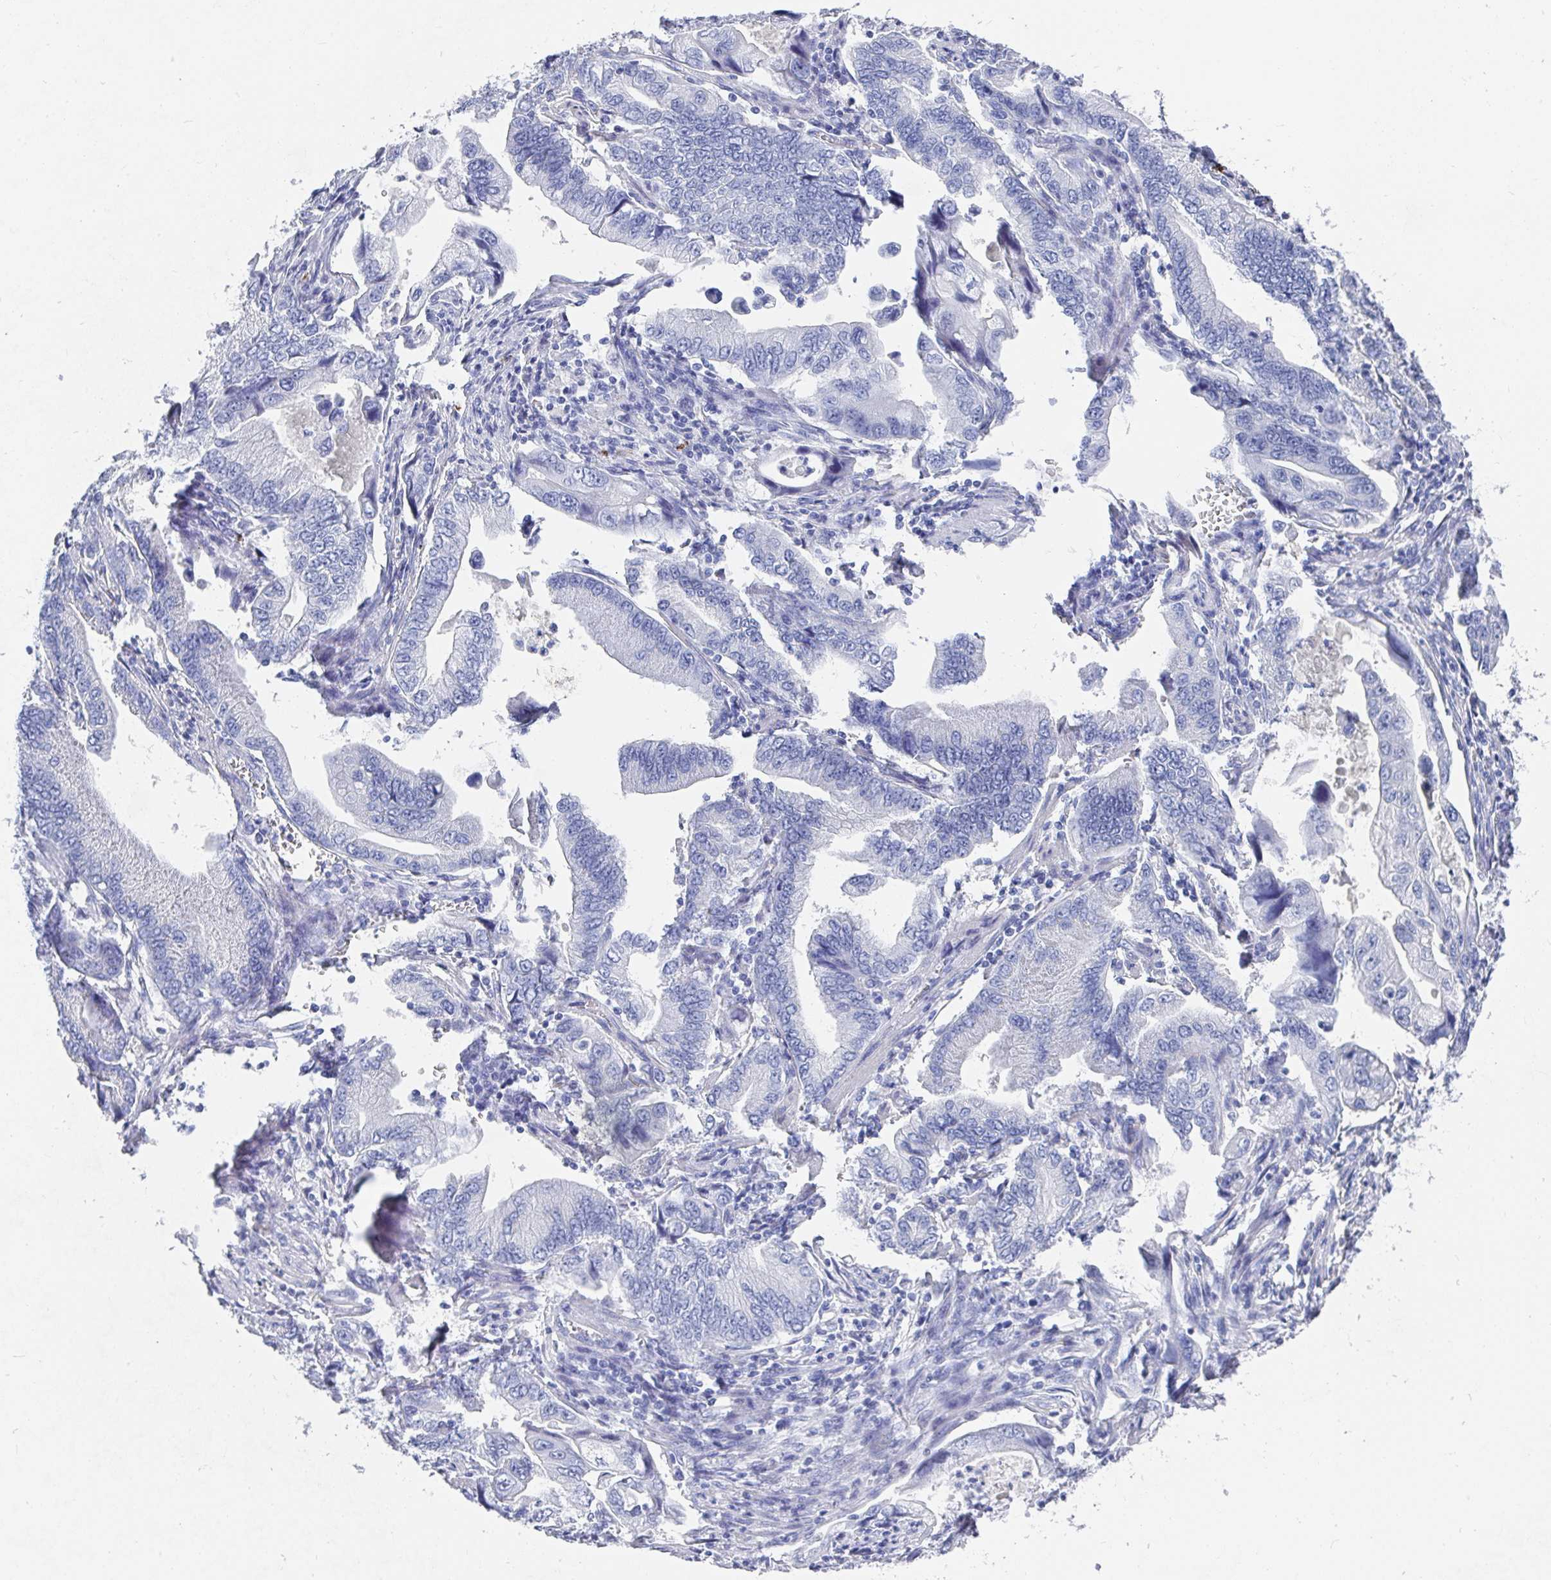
{"staining": {"intensity": "negative", "quantity": "none", "location": "none"}, "tissue": "stomach cancer", "cell_type": "Tumor cells", "image_type": "cancer", "snomed": [{"axis": "morphology", "description": "Adenocarcinoma, NOS"}, {"axis": "topography", "description": "Pancreas"}, {"axis": "topography", "description": "Stomach, upper"}], "caption": "The IHC image has no significant expression in tumor cells of stomach adenocarcinoma tissue. Nuclei are stained in blue.", "gene": "GRIA1", "patient": {"sex": "male", "age": 77}}